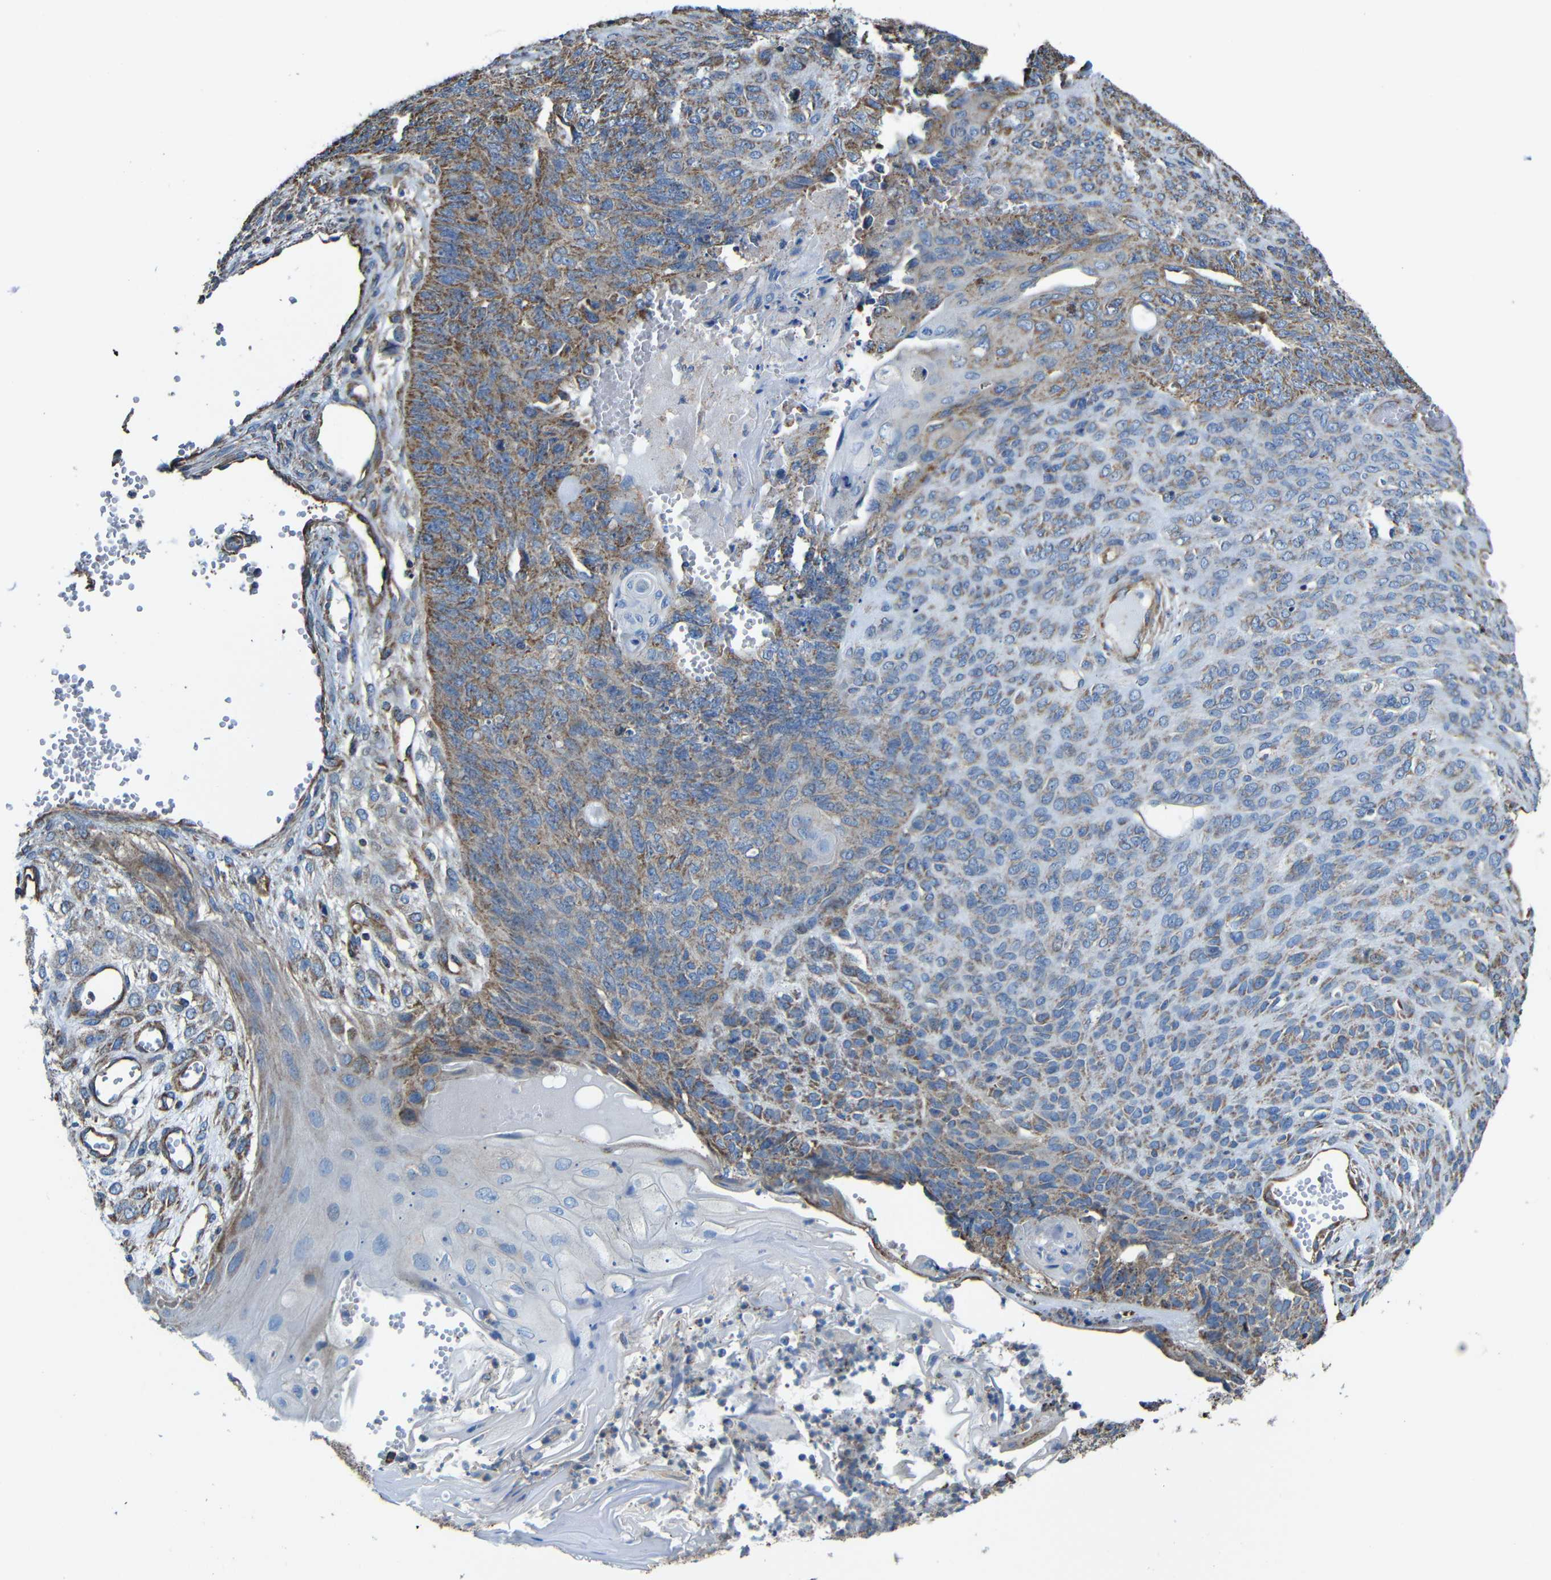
{"staining": {"intensity": "moderate", "quantity": ">75%", "location": "cytoplasmic/membranous"}, "tissue": "endometrial cancer", "cell_type": "Tumor cells", "image_type": "cancer", "snomed": [{"axis": "morphology", "description": "Adenocarcinoma, NOS"}, {"axis": "topography", "description": "Endometrium"}], "caption": "Tumor cells display moderate cytoplasmic/membranous positivity in about >75% of cells in endometrial adenocarcinoma.", "gene": "INTS6L", "patient": {"sex": "female", "age": 32}}